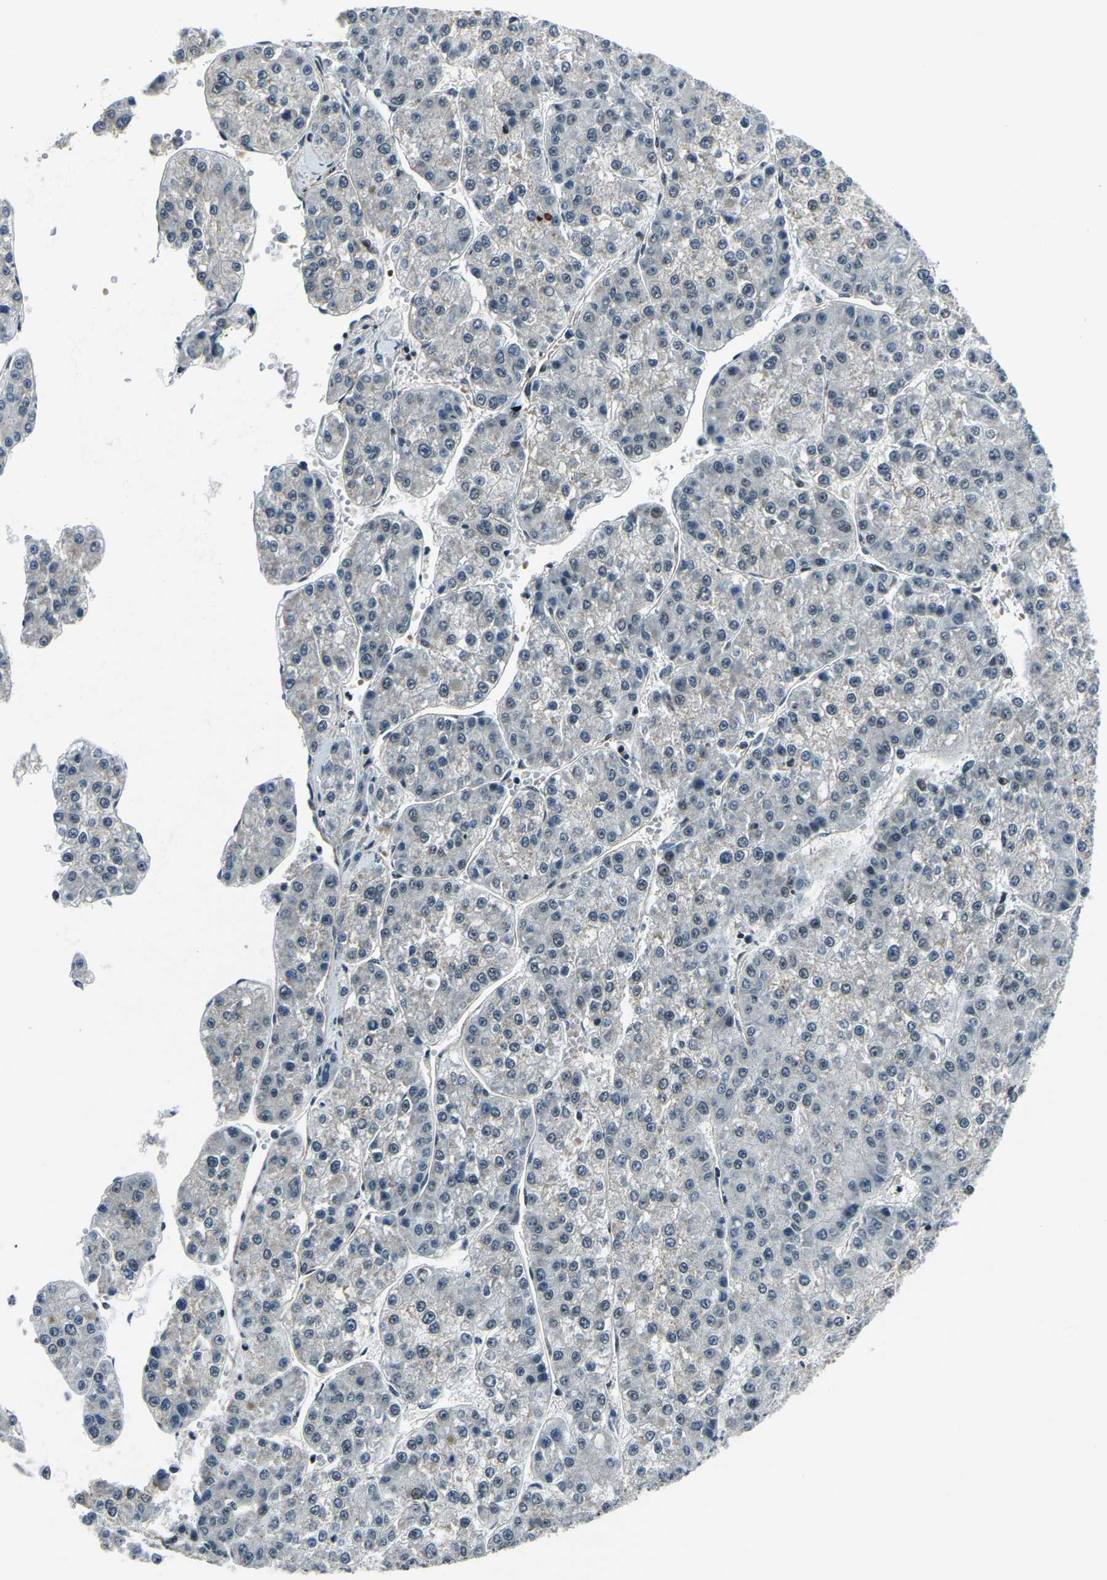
{"staining": {"intensity": "negative", "quantity": "none", "location": "none"}, "tissue": "liver cancer", "cell_type": "Tumor cells", "image_type": "cancer", "snomed": [{"axis": "morphology", "description": "Carcinoma, Hepatocellular, NOS"}, {"axis": "topography", "description": "Liver"}], "caption": "This is a histopathology image of immunohistochemistry (IHC) staining of hepatocellular carcinoma (liver), which shows no staining in tumor cells.", "gene": "PRCC", "patient": {"sex": "female", "age": 73}}